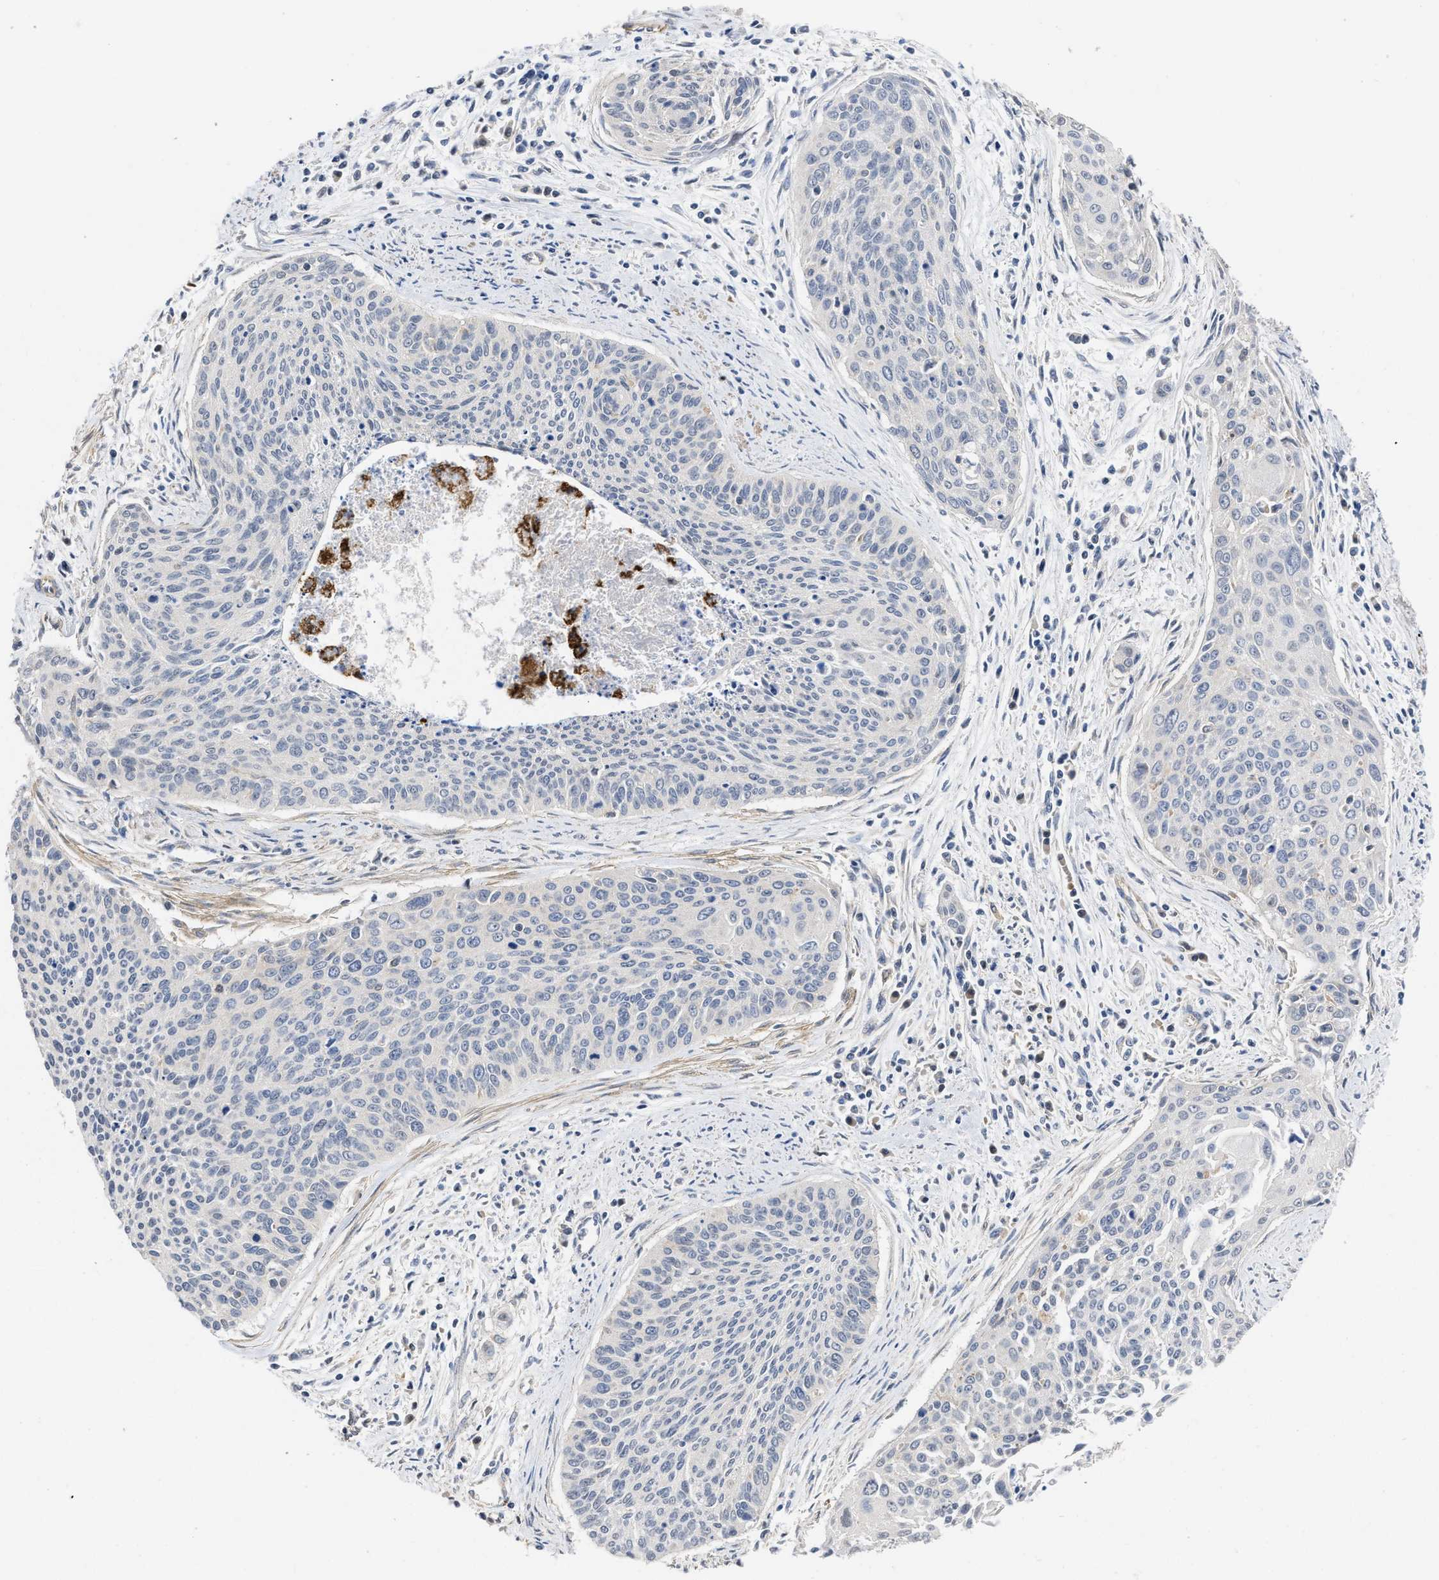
{"staining": {"intensity": "negative", "quantity": "none", "location": "none"}, "tissue": "cervical cancer", "cell_type": "Tumor cells", "image_type": "cancer", "snomed": [{"axis": "morphology", "description": "Squamous cell carcinoma, NOS"}, {"axis": "topography", "description": "Cervix"}], "caption": "Micrograph shows no protein positivity in tumor cells of cervical cancer tissue.", "gene": "TMEM131", "patient": {"sex": "female", "age": 55}}